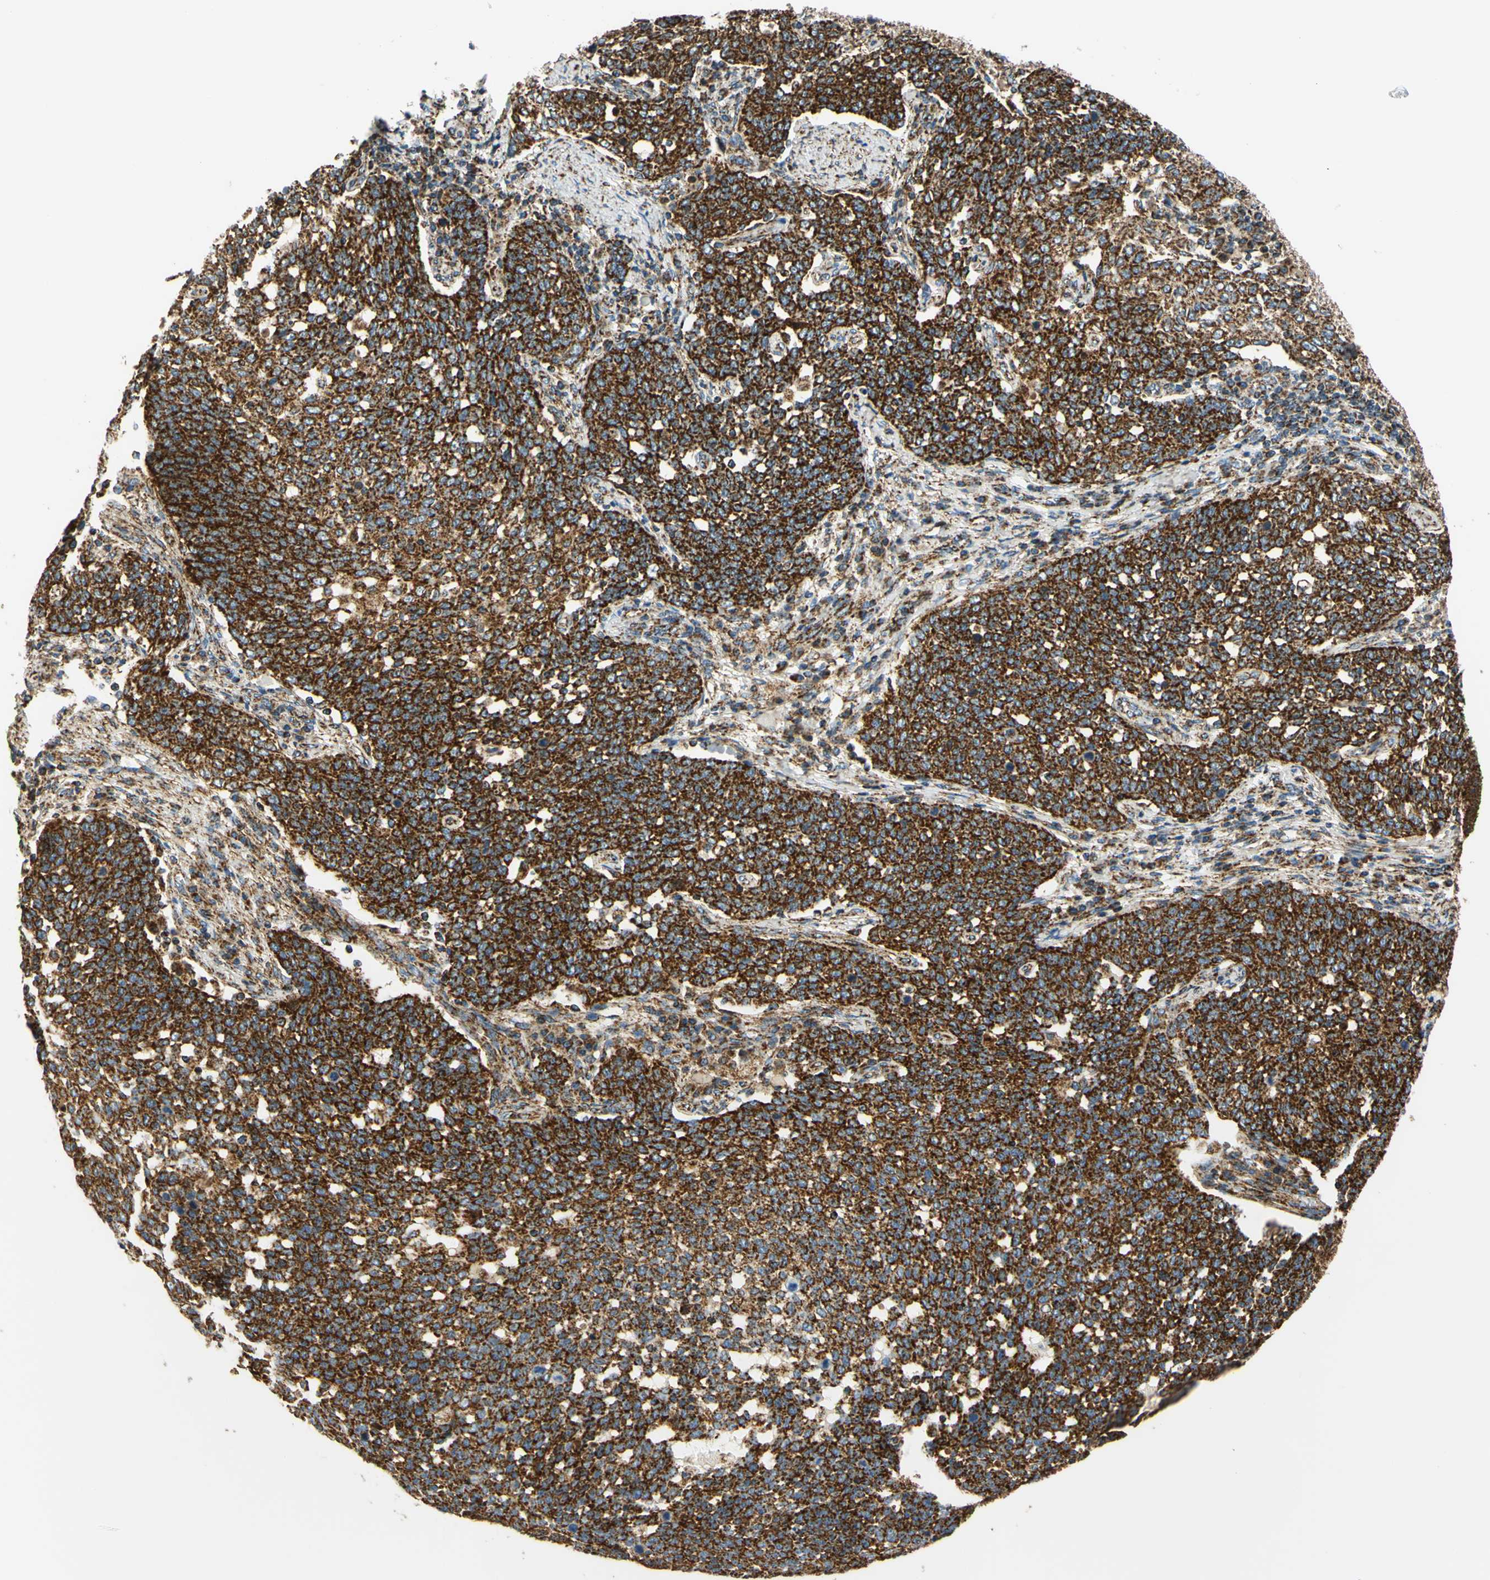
{"staining": {"intensity": "strong", "quantity": ">75%", "location": "cytoplasmic/membranous"}, "tissue": "cervical cancer", "cell_type": "Tumor cells", "image_type": "cancer", "snomed": [{"axis": "morphology", "description": "Squamous cell carcinoma, NOS"}, {"axis": "topography", "description": "Cervix"}], "caption": "The micrograph exhibits immunohistochemical staining of cervical squamous cell carcinoma. There is strong cytoplasmic/membranous expression is appreciated in about >75% of tumor cells. (brown staining indicates protein expression, while blue staining denotes nuclei).", "gene": "MAVS", "patient": {"sex": "female", "age": 34}}